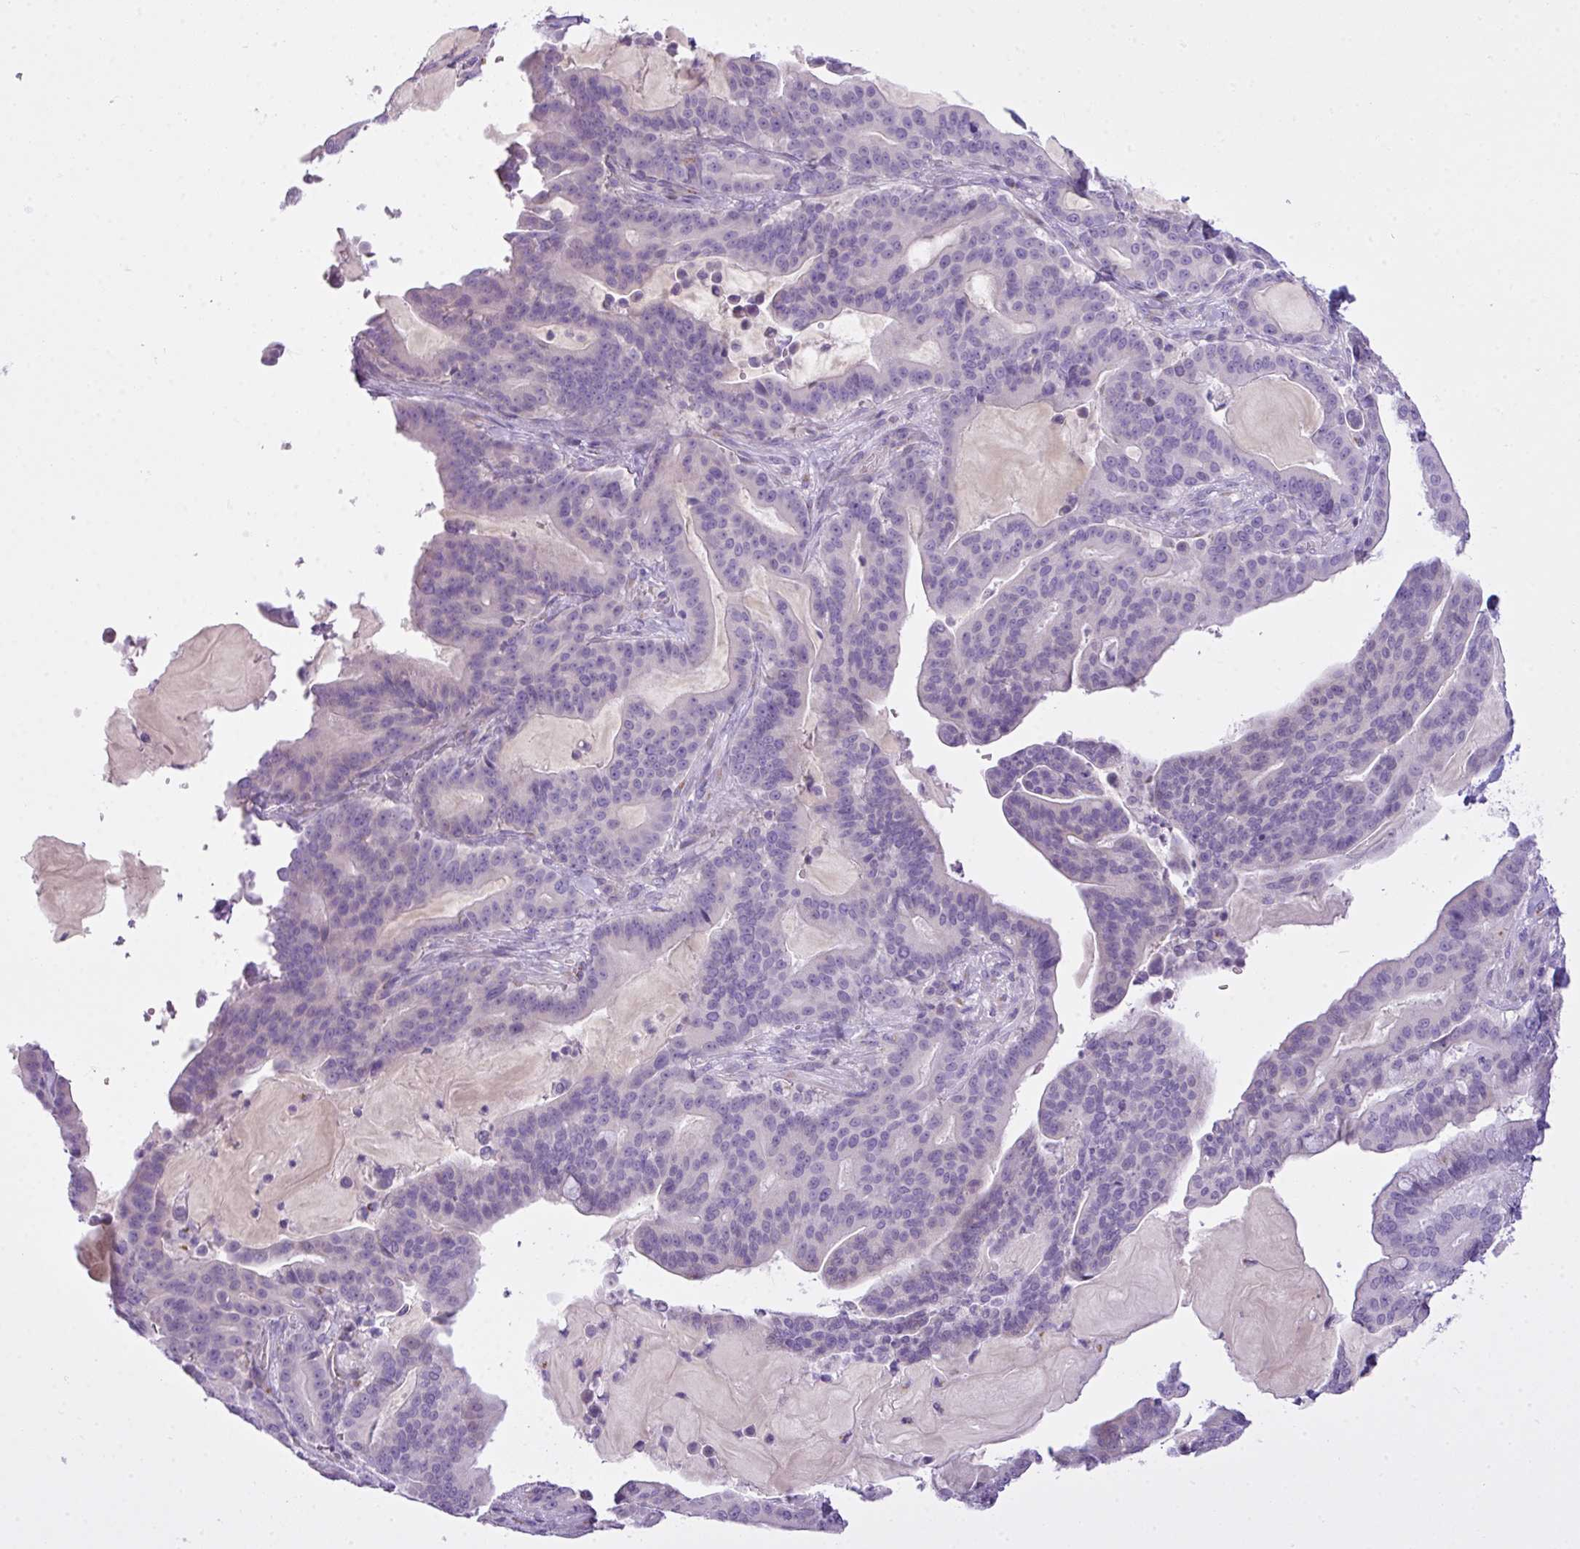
{"staining": {"intensity": "negative", "quantity": "none", "location": "none"}, "tissue": "pancreatic cancer", "cell_type": "Tumor cells", "image_type": "cancer", "snomed": [{"axis": "morphology", "description": "Adenocarcinoma, NOS"}, {"axis": "topography", "description": "Pancreas"}], "caption": "Immunohistochemistry of pancreatic adenocarcinoma shows no staining in tumor cells.", "gene": "FAM43A", "patient": {"sex": "male", "age": 63}}